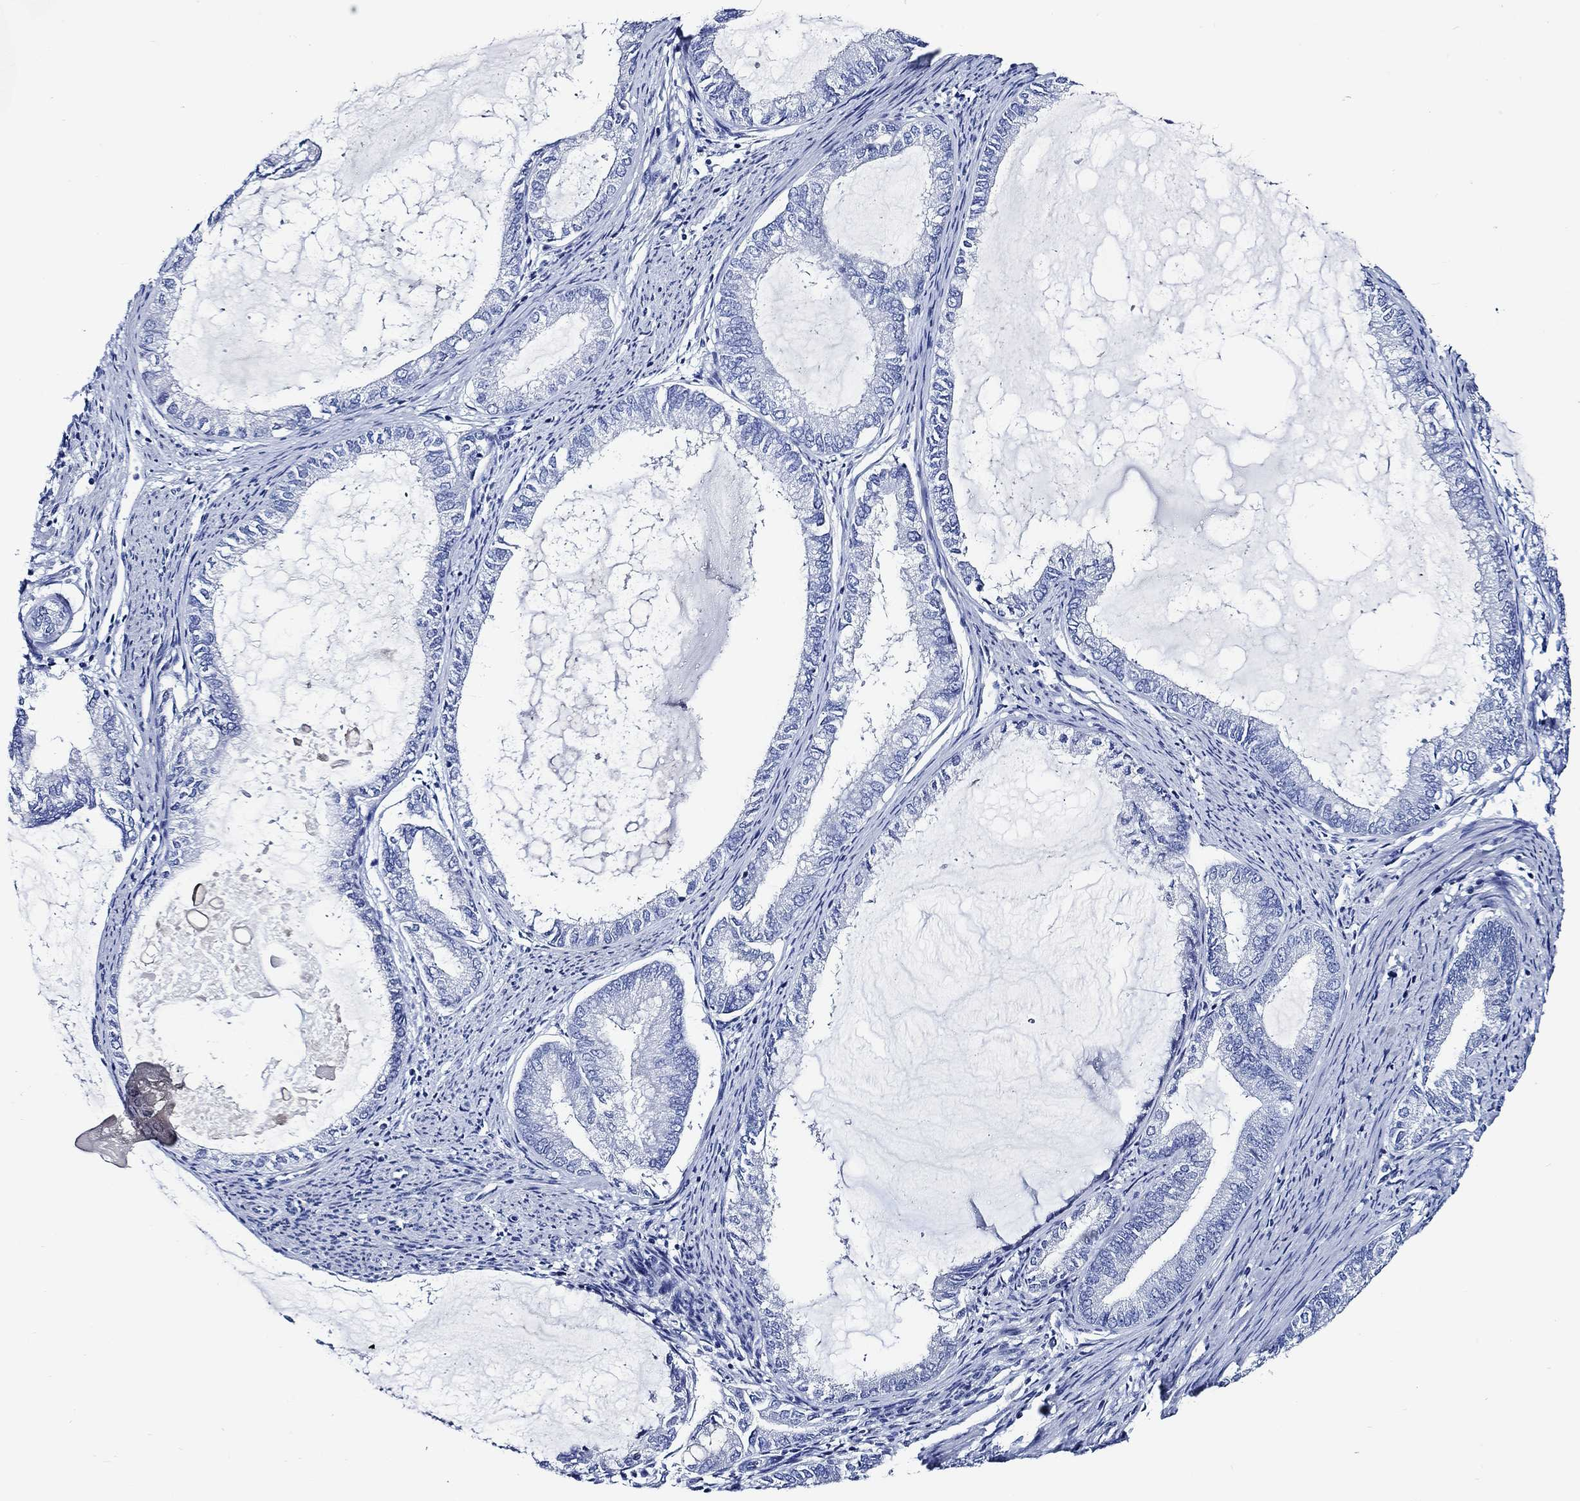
{"staining": {"intensity": "negative", "quantity": "none", "location": "none"}, "tissue": "endometrial cancer", "cell_type": "Tumor cells", "image_type": "cancer", "snomed": [{"axis": "morphology", "description": "Adenocarcinoma, NOS"}, {"axis": "topography", "description": "Endometrium"}], "caption": "Tumor cells show no significant protein expression in endometrial cancer.", "gene": "WDR62", "patient": {"sex": "female", "age": 86}}